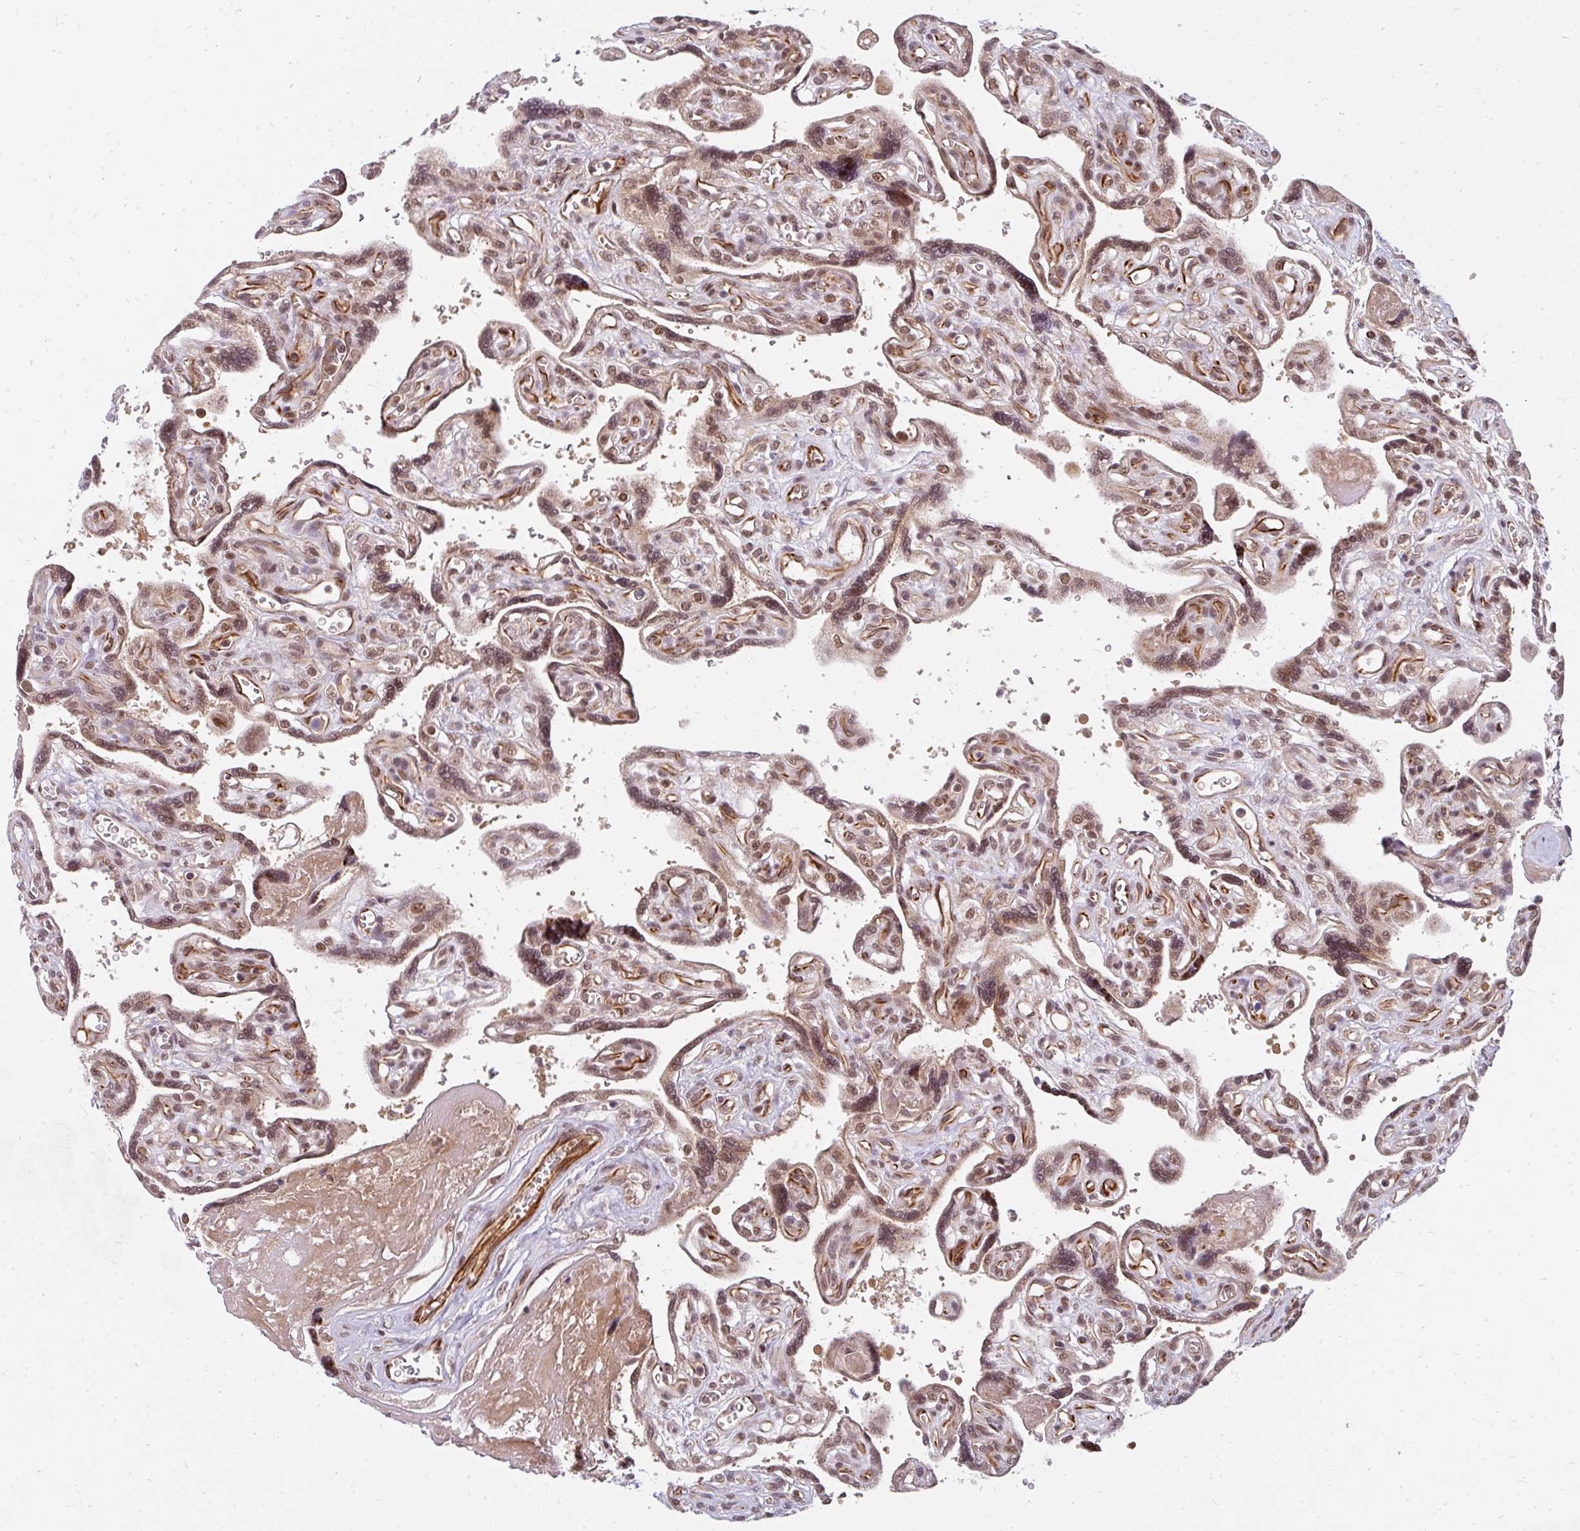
{"staining": {"intensity": "moderate", "quantity": ">75%", "location": "nuclear"}, "tissue": "placenta", "cell_type": "Trophoblastic cells", "image_type": "normal", "snomed": [{"axis": "morphology", "description": "Normal tissue, NOS"}, {"axis": "topography", "description": "Placenta"}], "caption": "Immunohistochemical staining of benign placenta exhibits medium levels of moderate nuclear expression in about >75% of trophoblastic cells.", "gene": "GTF3C6", "patient": {"sex": "female", "age": 39}}